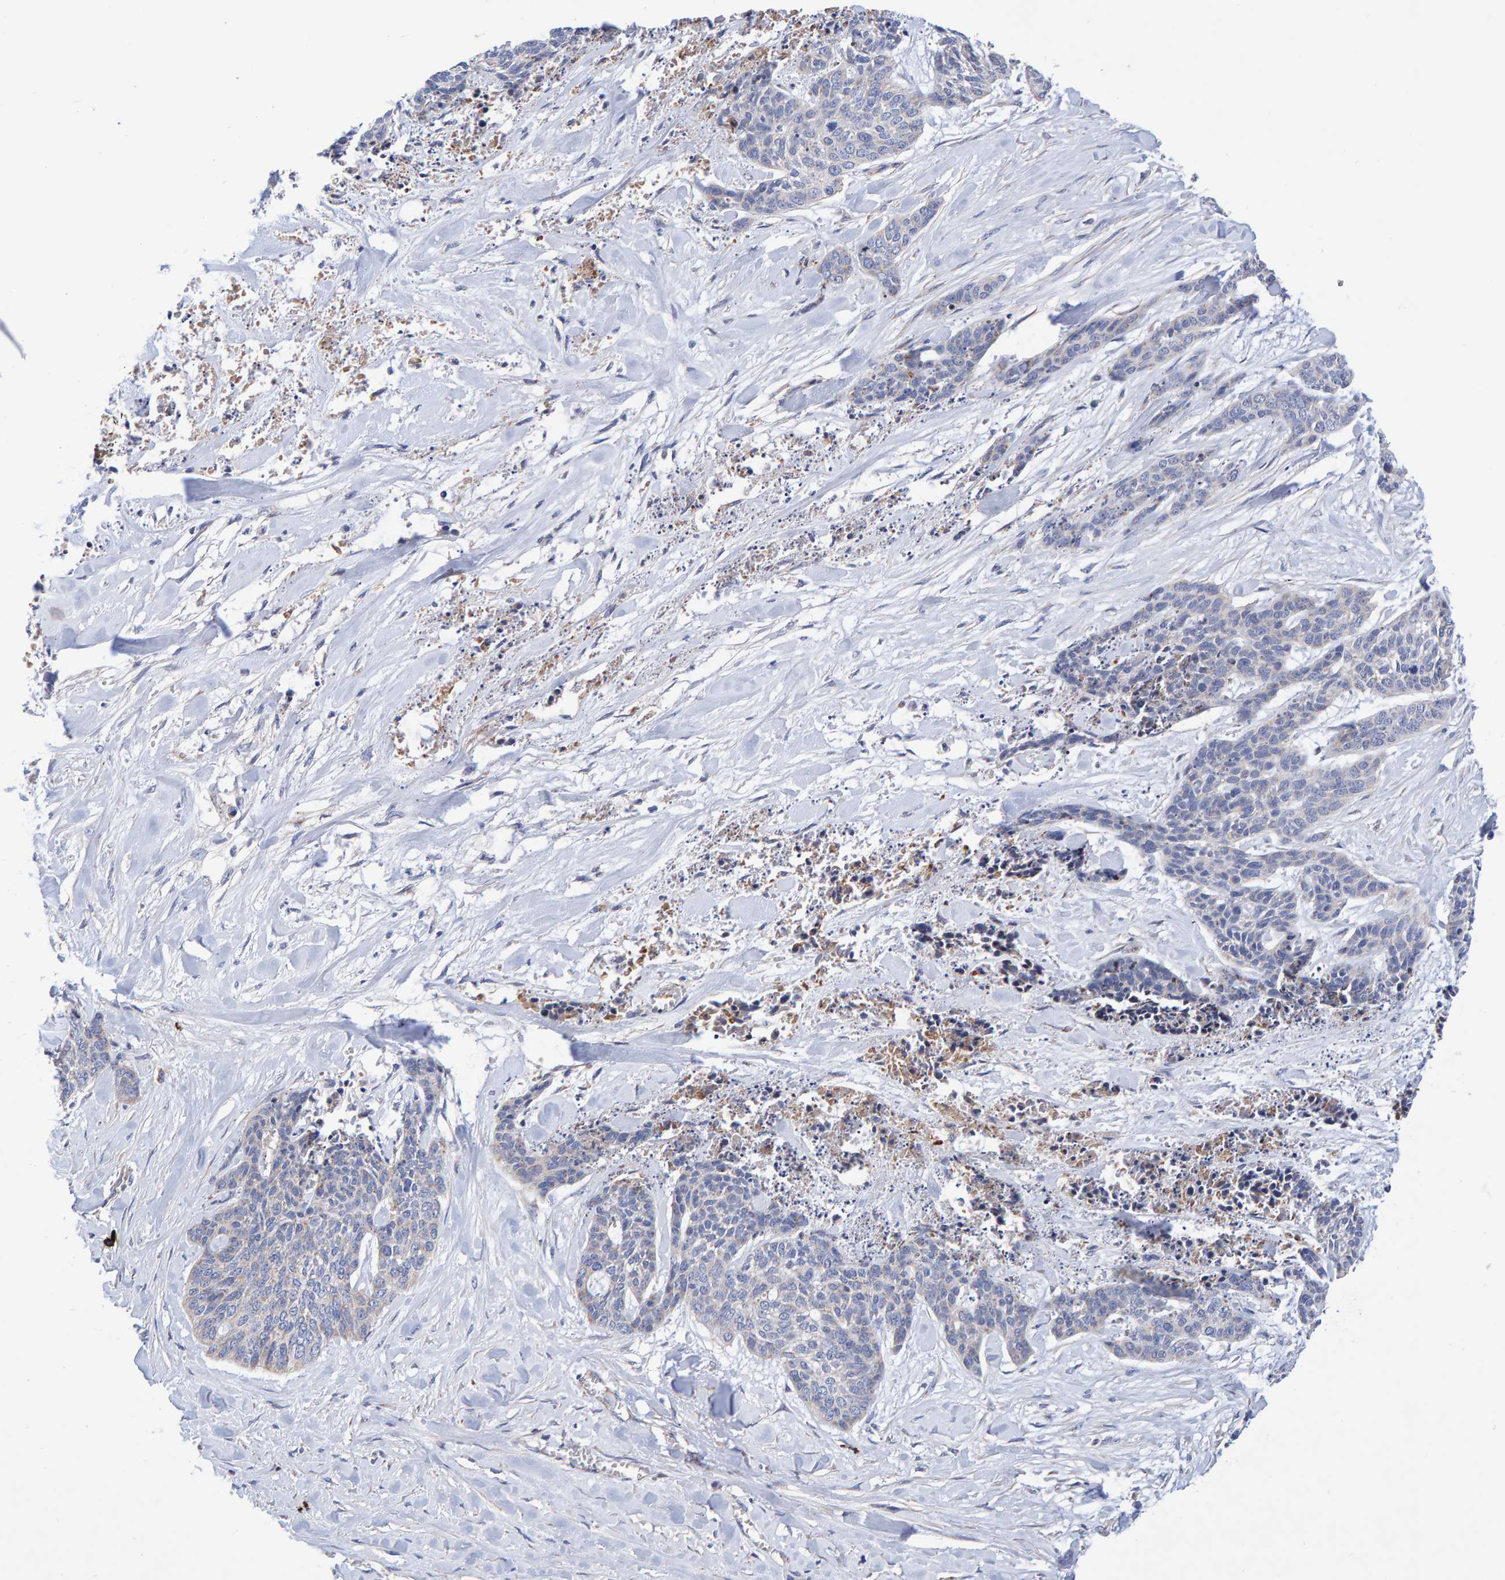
{"staining": {"intensity": "negative", "quantity": "none", "location": "none"}, "tissue": "skin cancer", "cell_type": "Tumor cells", "image_type": "cancer", "snomed": [{"axis": "morphology", "description": "Basal cell carcinoma"}, {"axis": "topography", "description": "Skin"}], "caption": "Tumor cells are negative for brown protein staining in skin cancer.", "gene": "EFR3A", "patient": {"sex": "female", "age": 64}}